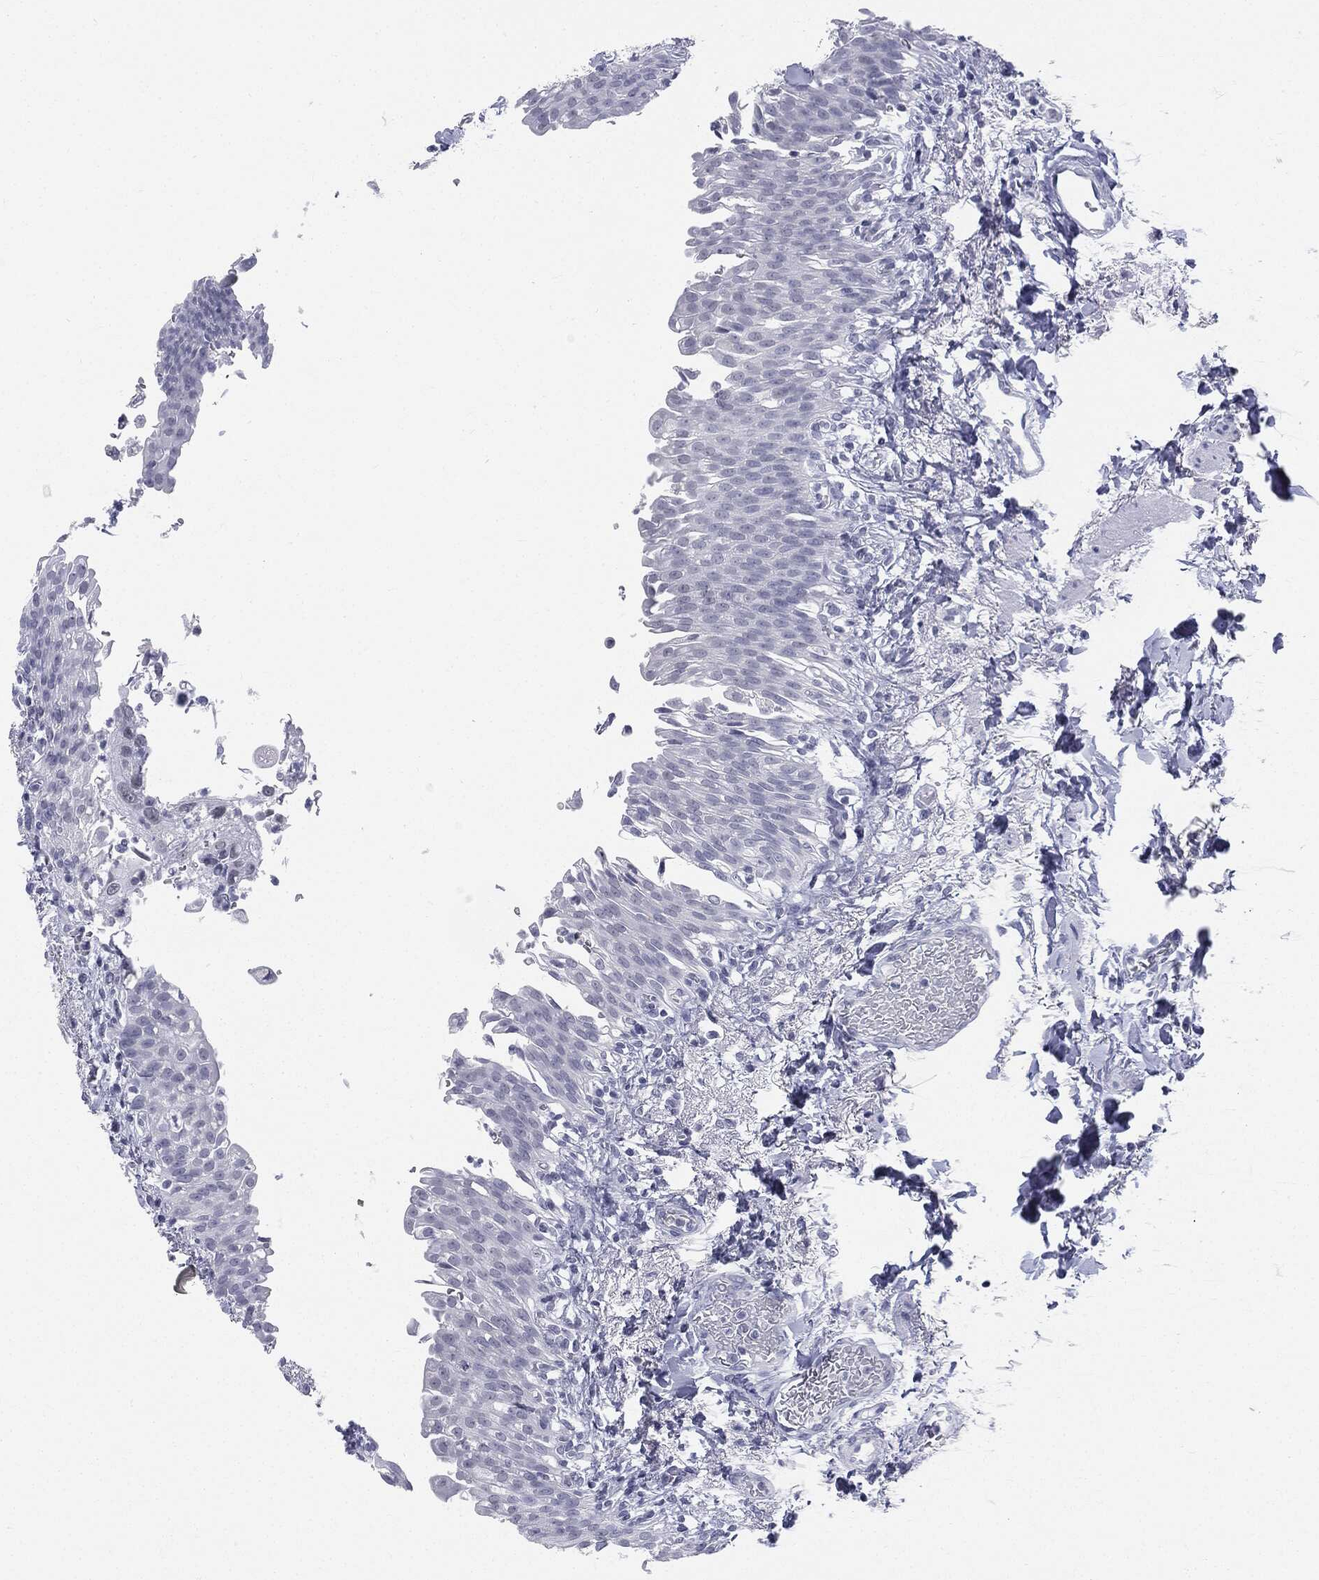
{"staining": {"intensity": "negative", "quantity": "none", "location": "none"}, "tissue": "urinary bladder", "cell_type": "Urothelial cells", "image_type": "normal", "snomed": [{"axis": "morphology", "description": "Normal tissue, NOS"}, {"axis": "topography", "description": "Urinary bladder"}], "caption": "Photomicrograph shows no protein expression in urothelial cells of benign urinary bladder.", "gene": "MLLT10", "patient": {"sex": "female", "age": 60}}